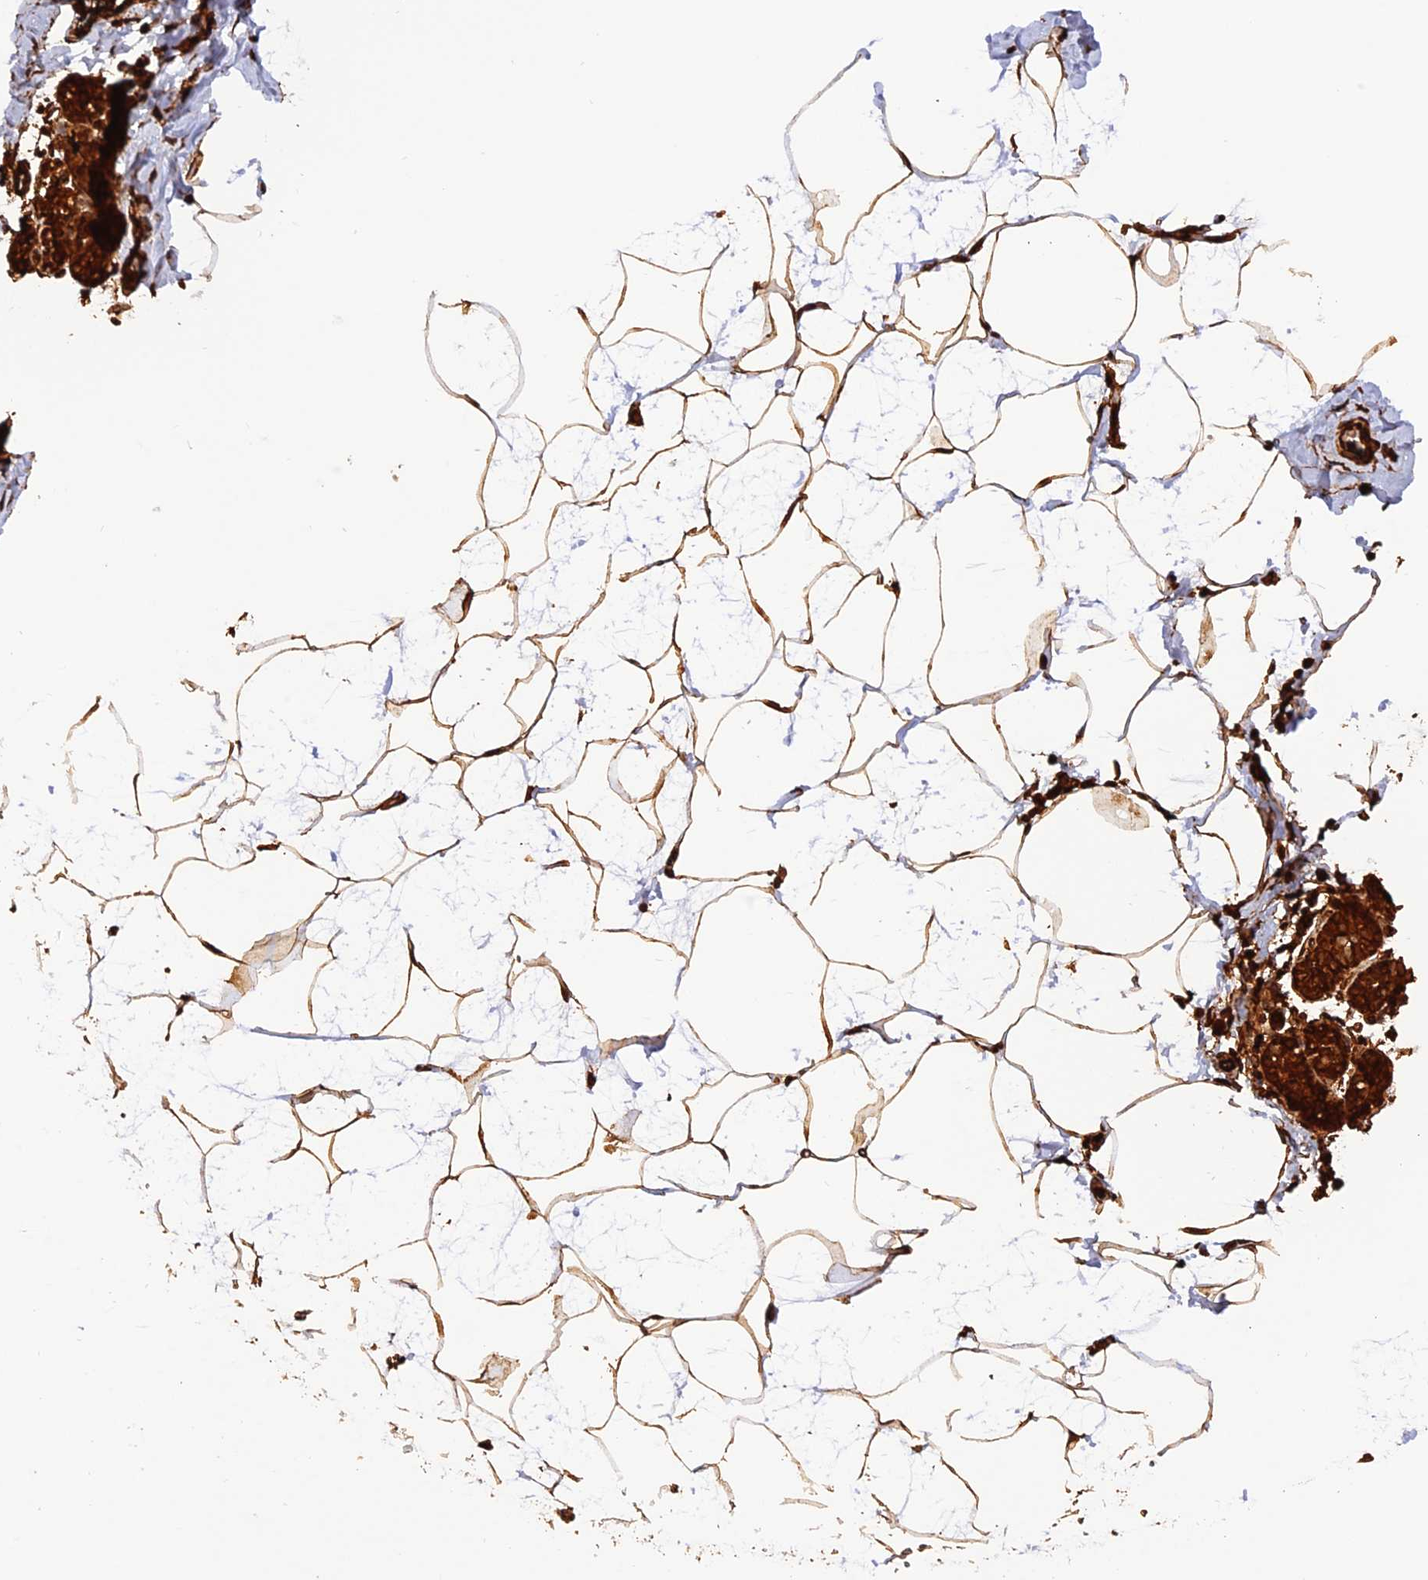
{"staining": {"intensity": "strong", "quantity": ">75%", "location": "cytoplasmic/membranous"}, "tissue": "breast", "cell_type": "Adipocytes", "image_type": "normal", "snomed": [{"axis": "morphology", "description": "Normal tissue, NOS"}, {"axis": "morphology", "description": "Lobular carcinoma"}, {"axis": "topography", "description": "Breast"}], "caption": "Immunohistochemistry staining of normal breast, which demonstrates high levels of strong cytoplasmic/membranous positivity in approximately >75% of adipocytes indicating strong cytoplasmic/membranous protein positivity. The staining was performed using DAB (3,3'-diaminobenzidine) (brown) for protein detection and nuclei were counterstained in hematoxylin (blue).", "gene": "CREBL2", "patient": {"sex": "female", "age": 62}}